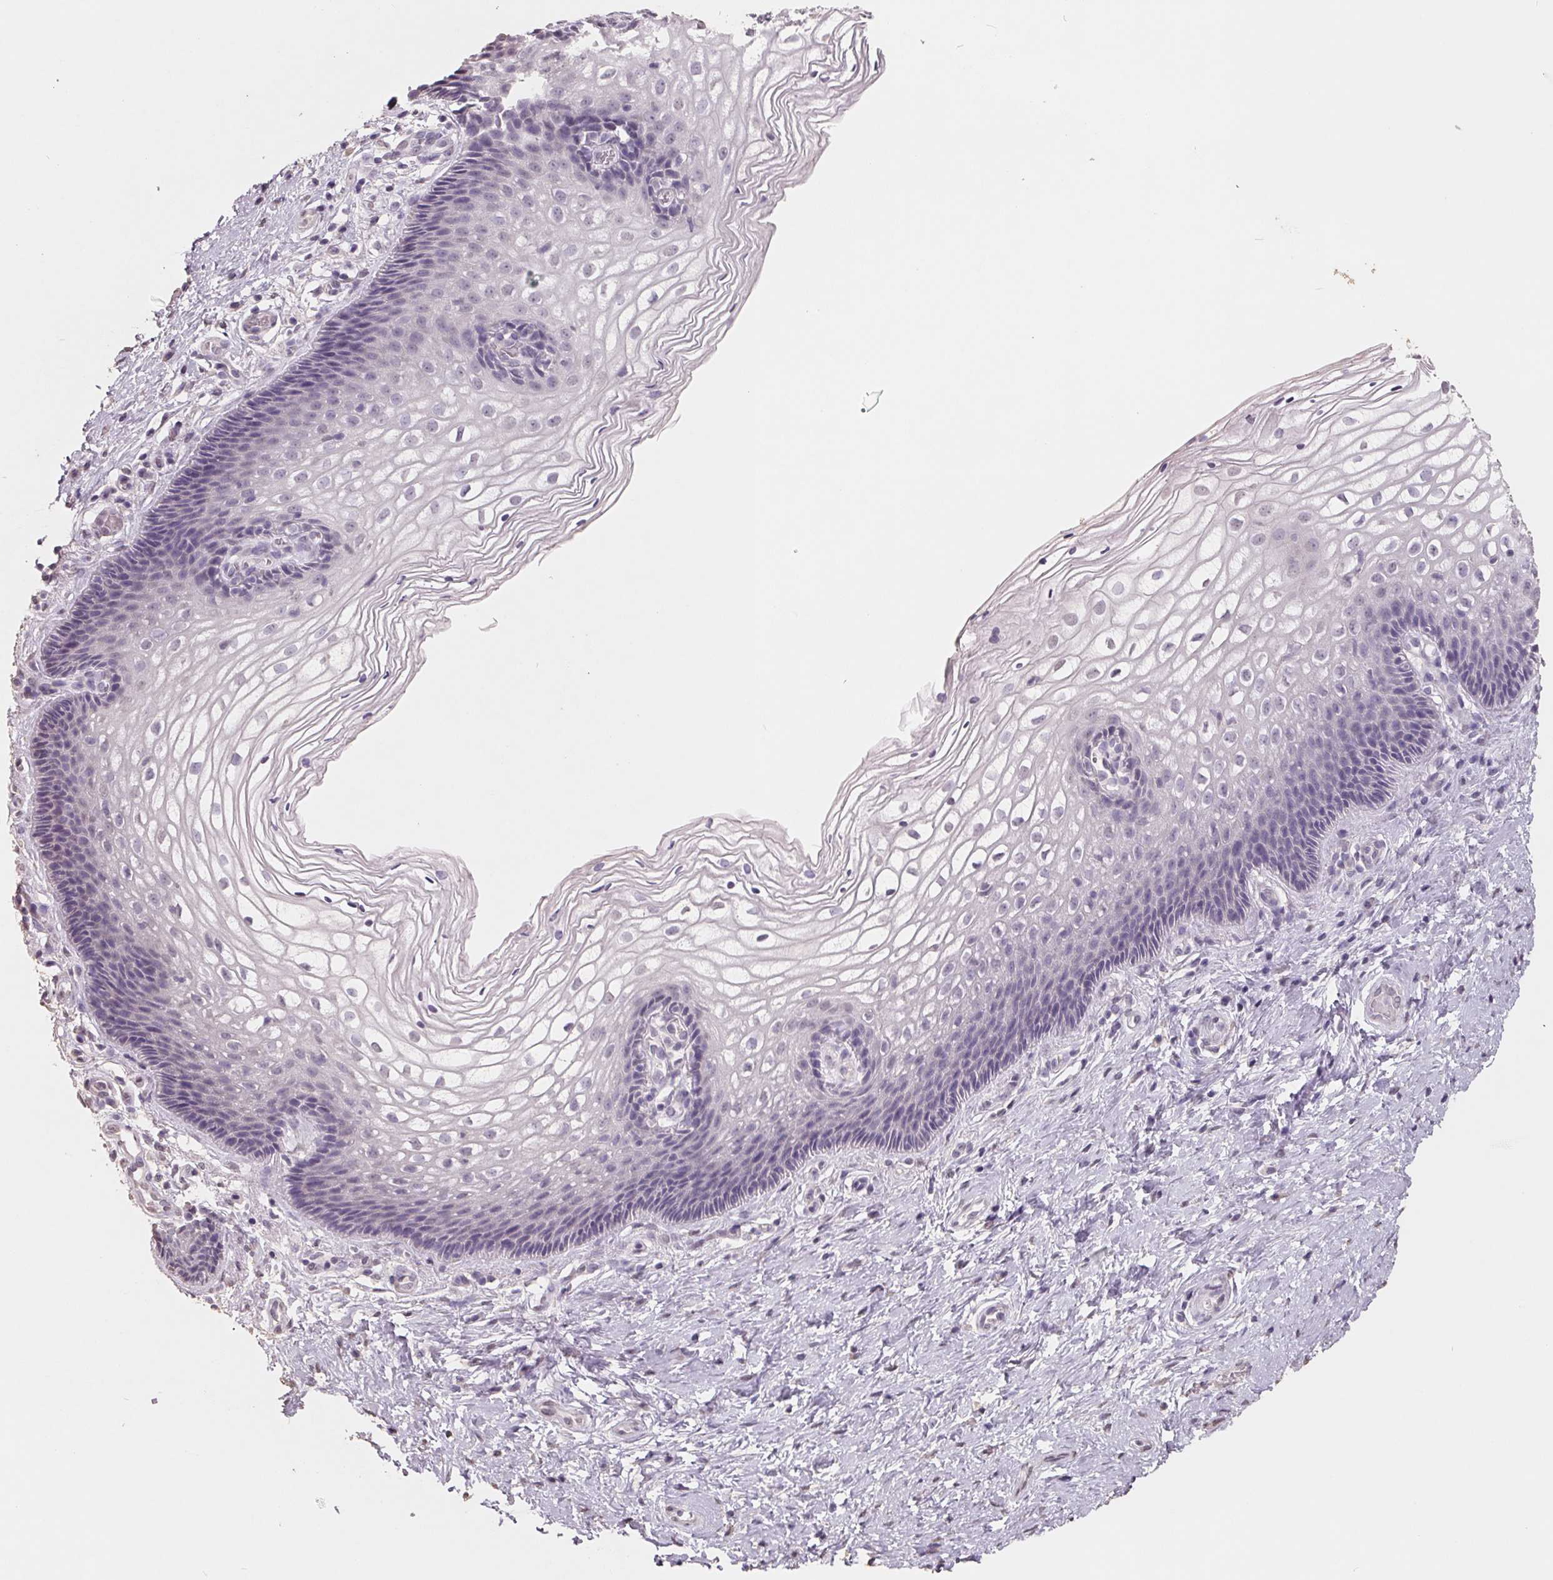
{"staining": {"intensity": "negative", "quantity": "none", "location": "none"}, "tissue": "cervix", "cell_type": "Glandular cells", "image_type": "normal", "snomed": [{"axis": "morphology", "description": "Normal tissue, NOS"}, {"axis": "topography", "description": "Cervix"}], "caption": "This is a photomicrograph of immunohistochemistry staining of normal cervix, which shows no positivity in glandular cells.", "gene": "FTCD", "patient": {"sex": "female", "age": 34}}